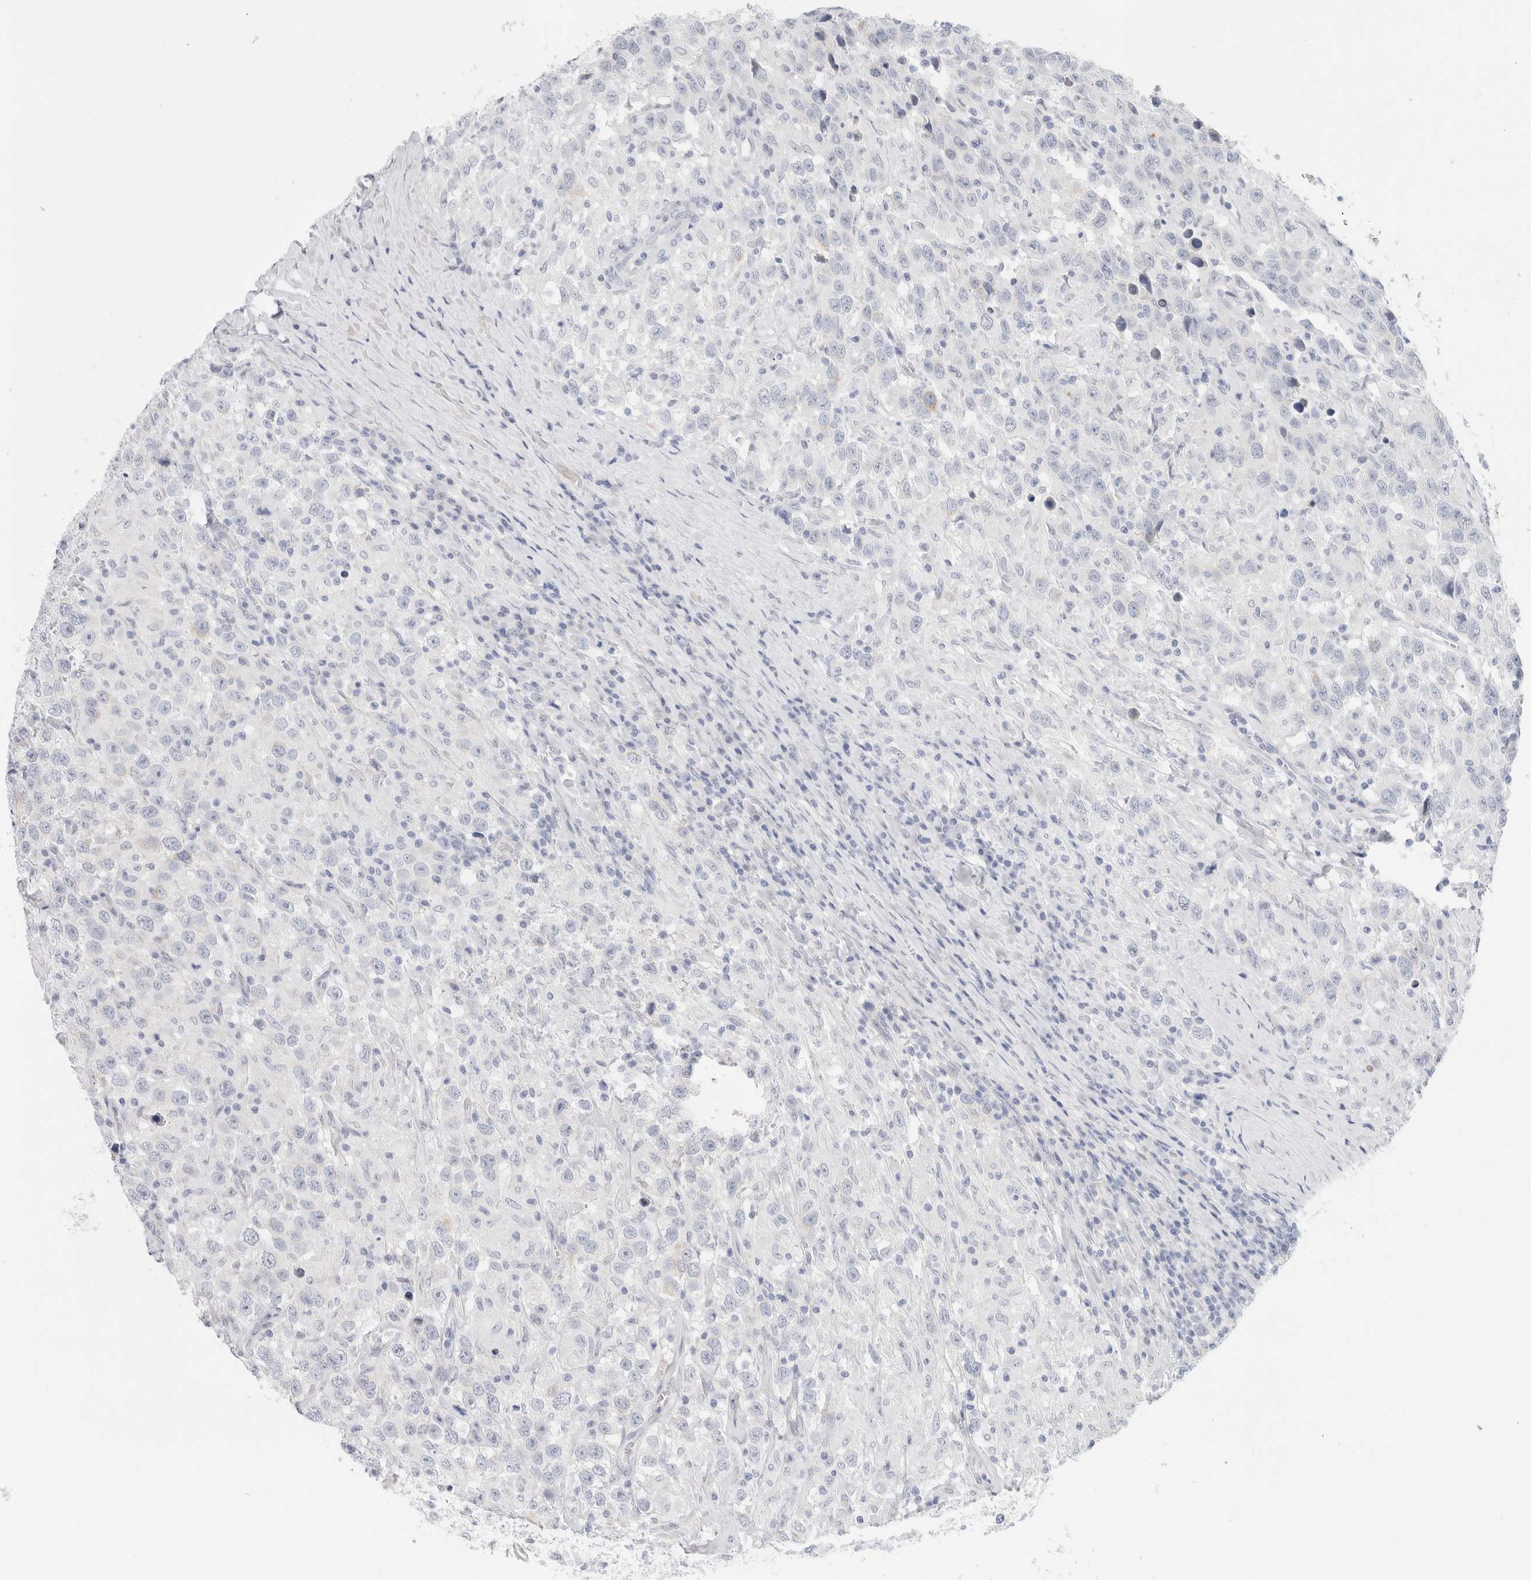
{"staining": {"intensity": "negative", "quantity": "none", "location": "none"}, "tissue": "testis cancer", "cell_type": "Tumor cells", "image_type": "cancer", "snomed": [{"axis": "morphology", "description": "Seminoma, NOS"}, {"axis": "topography", "description": "Testis"}], "caption": "There is no significant expression in tumor cells of testis seminoma. Brightfield microscopy of immunohistochemistry stained with DAB (brown) and hematoxylin (blue), captured at high magnification.", "gene": "RTN4", "patient": {"sex": "male", "age": 41}}